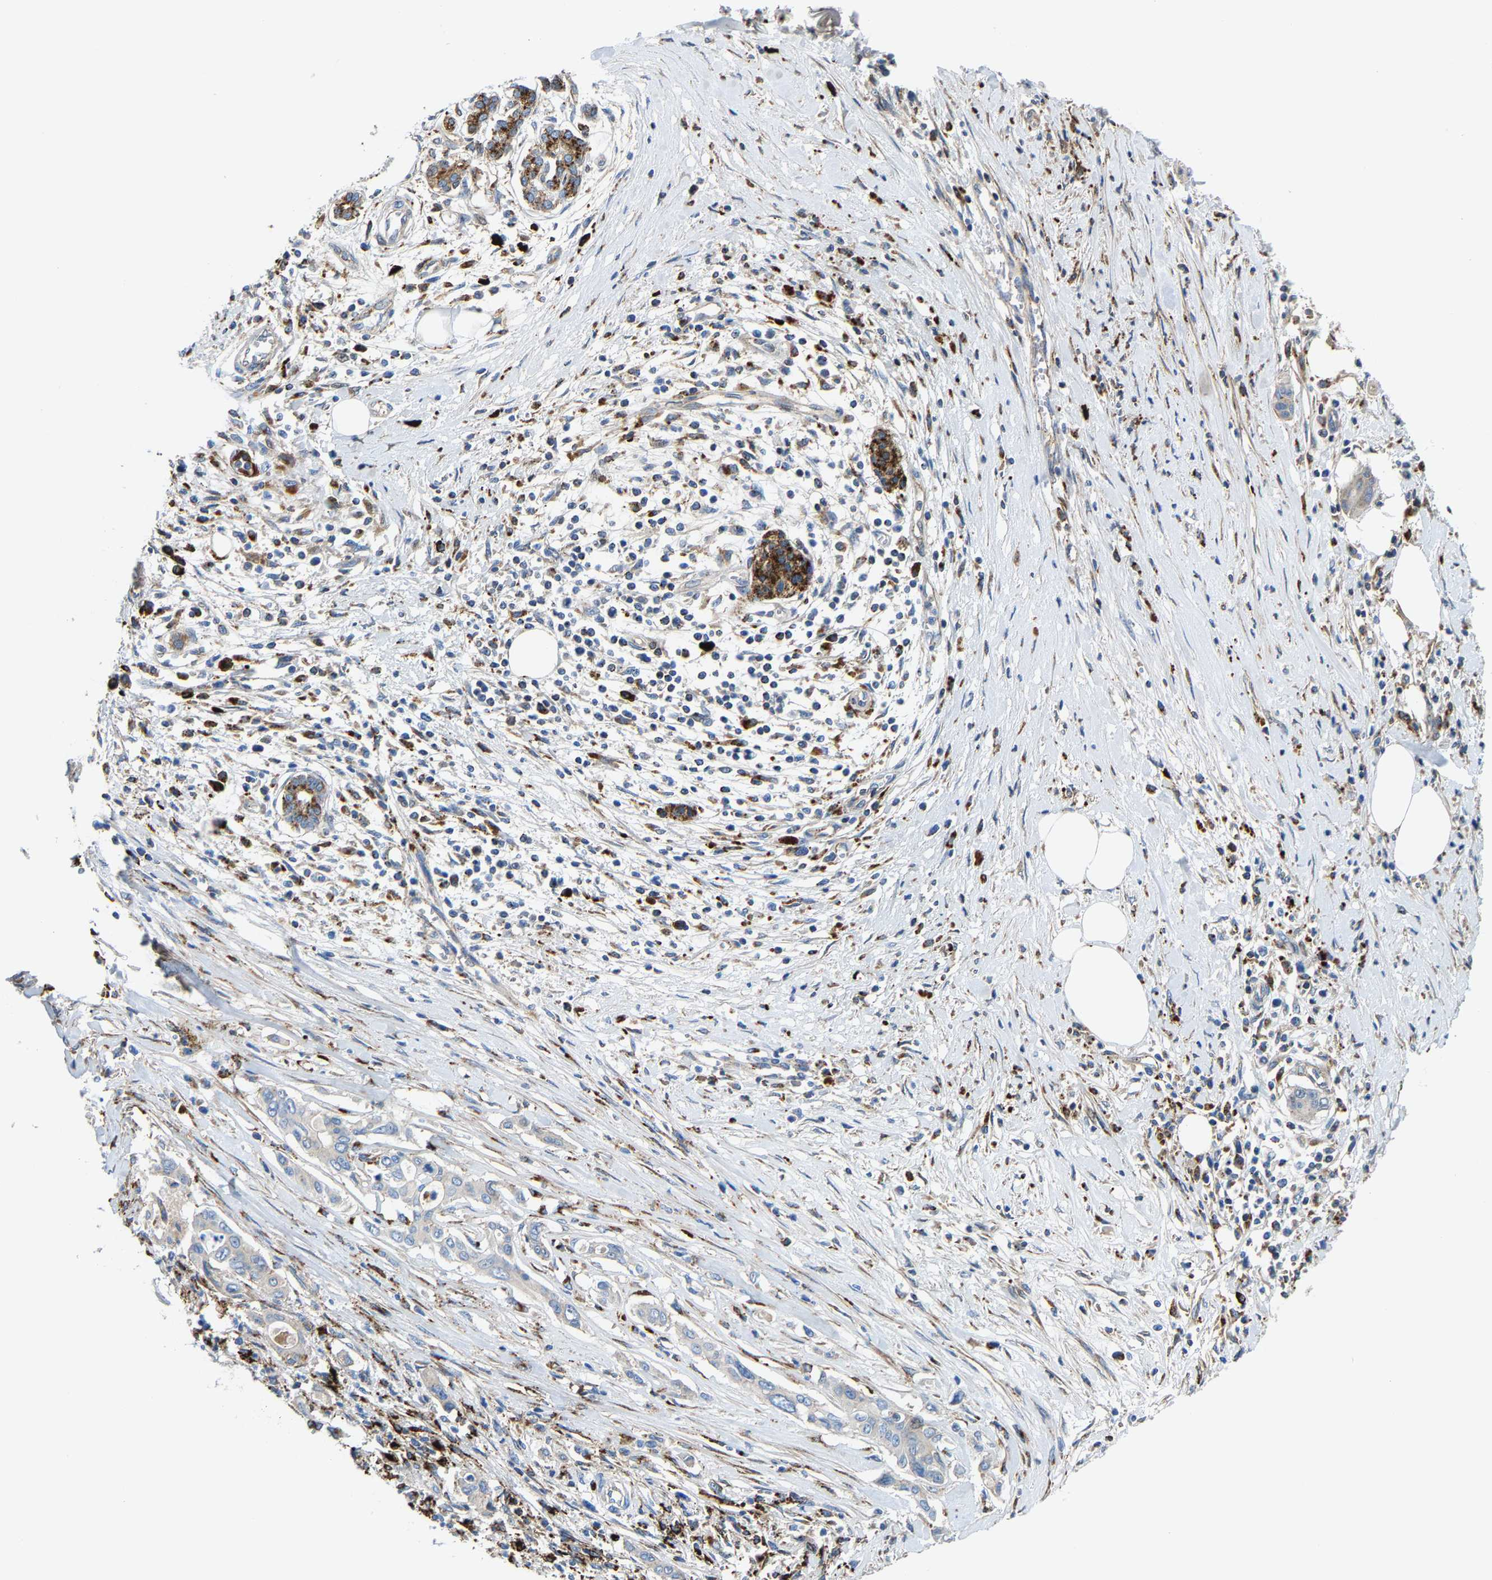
{"staining": {"intensity": "negative", "quantity": "none", "location": "none"}, "tissue": "pancreatic cancer", "cell_type": "Tumor cells", "image_type": "cancer", "snomed": [{"axis": "morphology", "description": "Adenocarcinoma, NOS"}, {"axis": "topography", "description": "Pancreas"}], "caption": "Human pancreatic cancer (adenocarcinoma) stained for a protein using immunohistochemistry exhibits no staining in tumor cells.", "gene": "DPP7", "patient": {"sex": "male", "age": 58}}